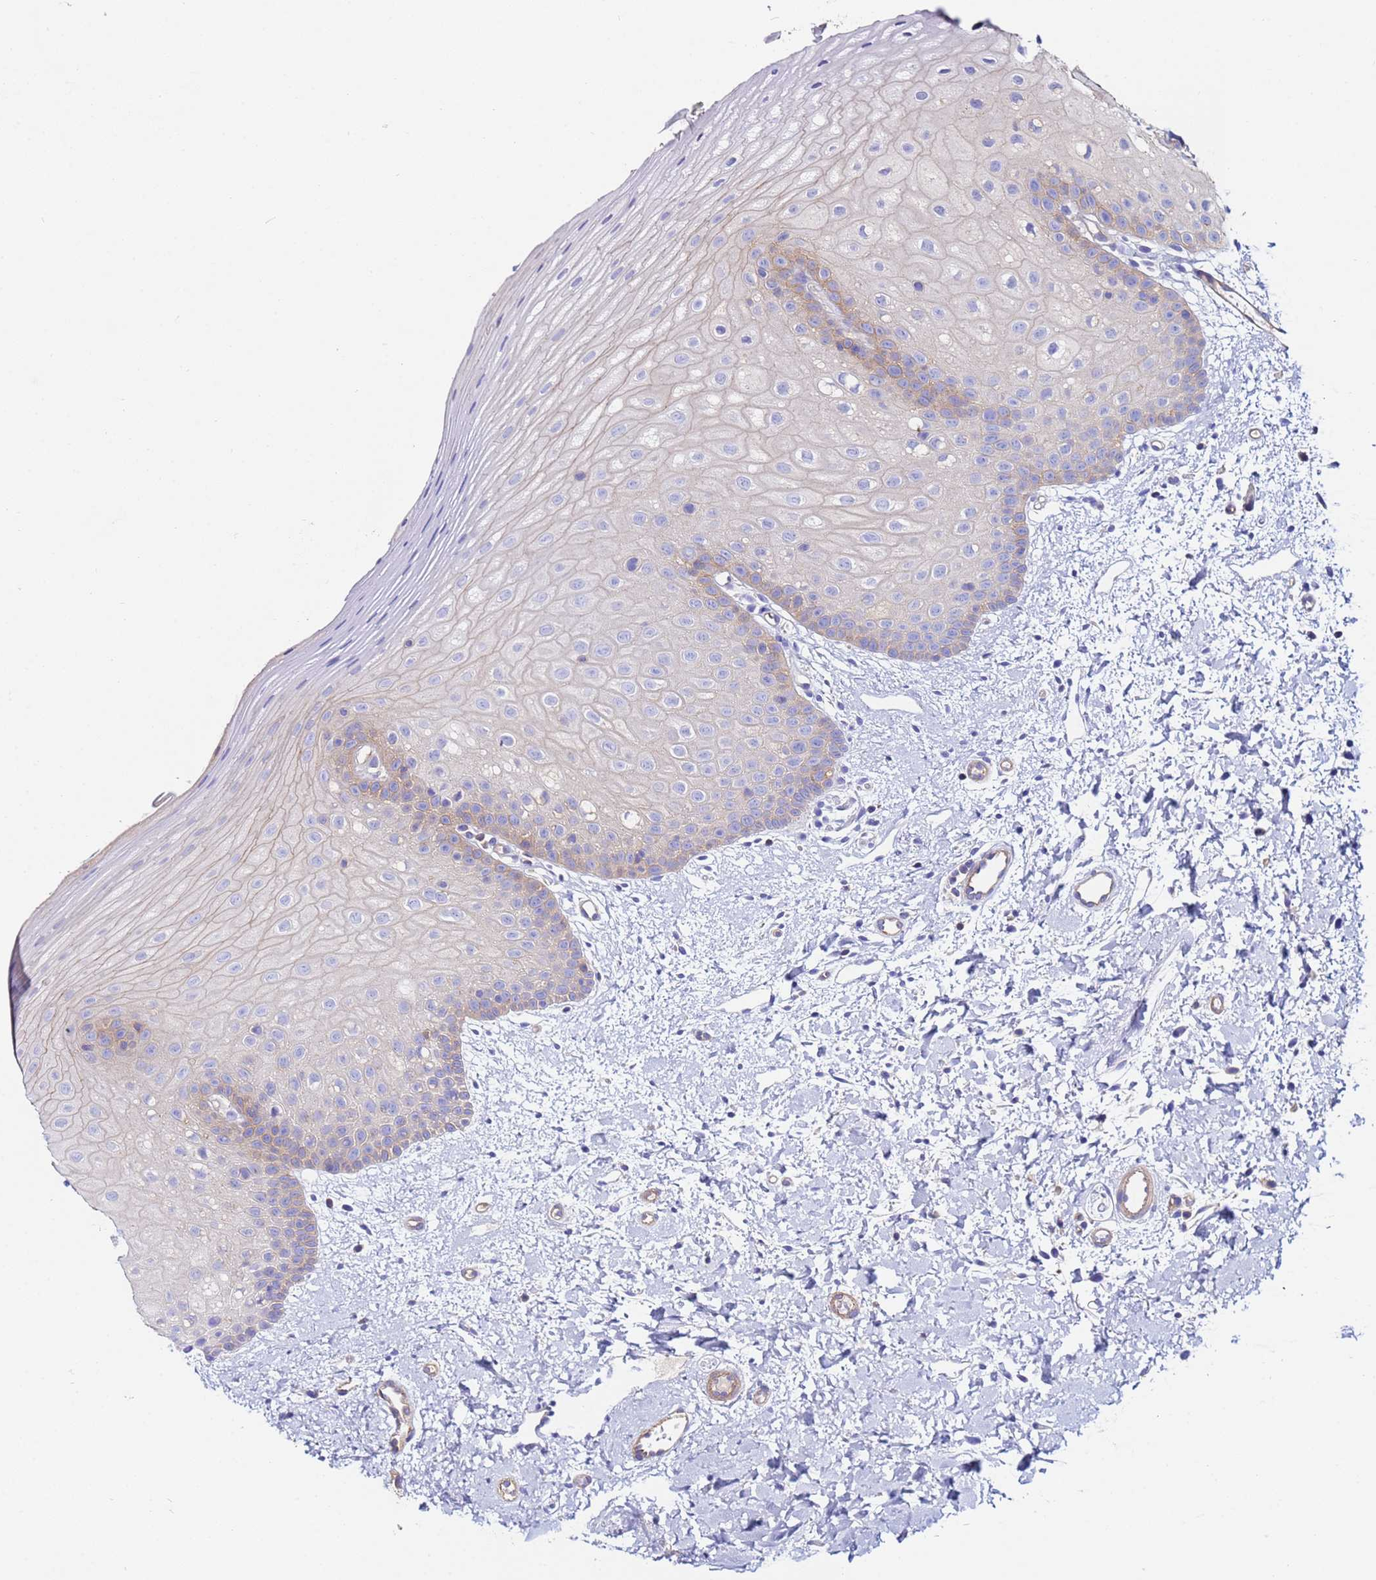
{"staining": {"intensity": "weak", "quantity": "<25%", "location": "cytoplasmic/membranous"}, "tissue": "oral mucosa", "cell_type": "Squamous epithelial cells", "image_type": "normal", "snomed": [{"axis": "morphology", "description": "Normal tissue, NOS"}, {"axis": "topography", "description": "Oral tissue"}], "caption": "Immunohistochemistry histopathology image of benign oral mucosa: oral mucosa stained with DAB shows no significant protein positivity in squamous epithelial cells.", "gene": "POTEE", "patient": {"sex": "female", "age": 67}}